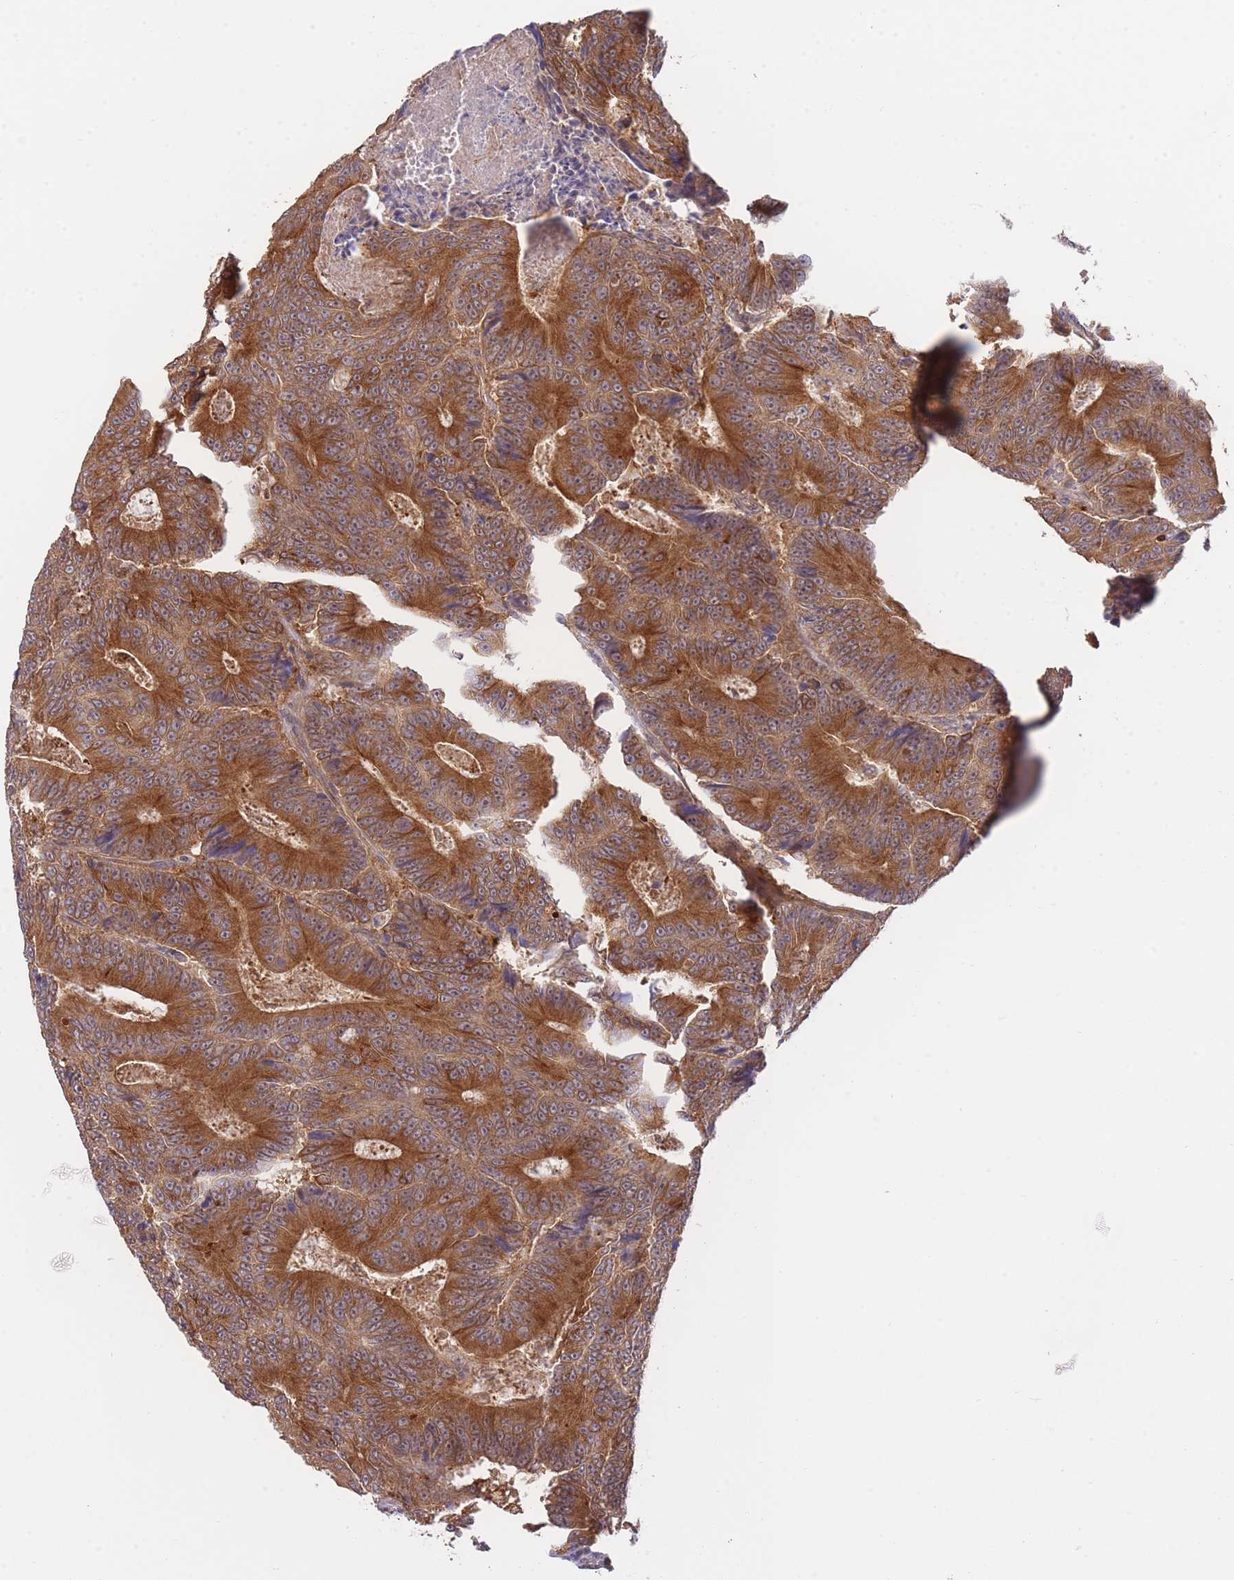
{"staining": {"intensity": "strong", "quantity": ">75%", "location": "cytoplasmic/membranous"}, "tissue": "colorectal cancer", "cell_type": "Tumor cells", "image_type": "cancer", "snomed": [{"axis": "morphology", "description": "Adenocarcinoma, NOS"}, {"axis": "topography", "description": "Colon"}], "caption": "Immunohistochemistry image of neoplastic tissue: human adenocarcinoma (colorectal) stained using immunohistochemistry (IHC) exhibits high levels of strong protein expression localized specifically in the cytoplasmic/membranous of tumor cells, appearing as a cytoplasmic/membranous brown color.", "gene": "EXOSC8", "patient": {"sex": "male", "age": 83}}